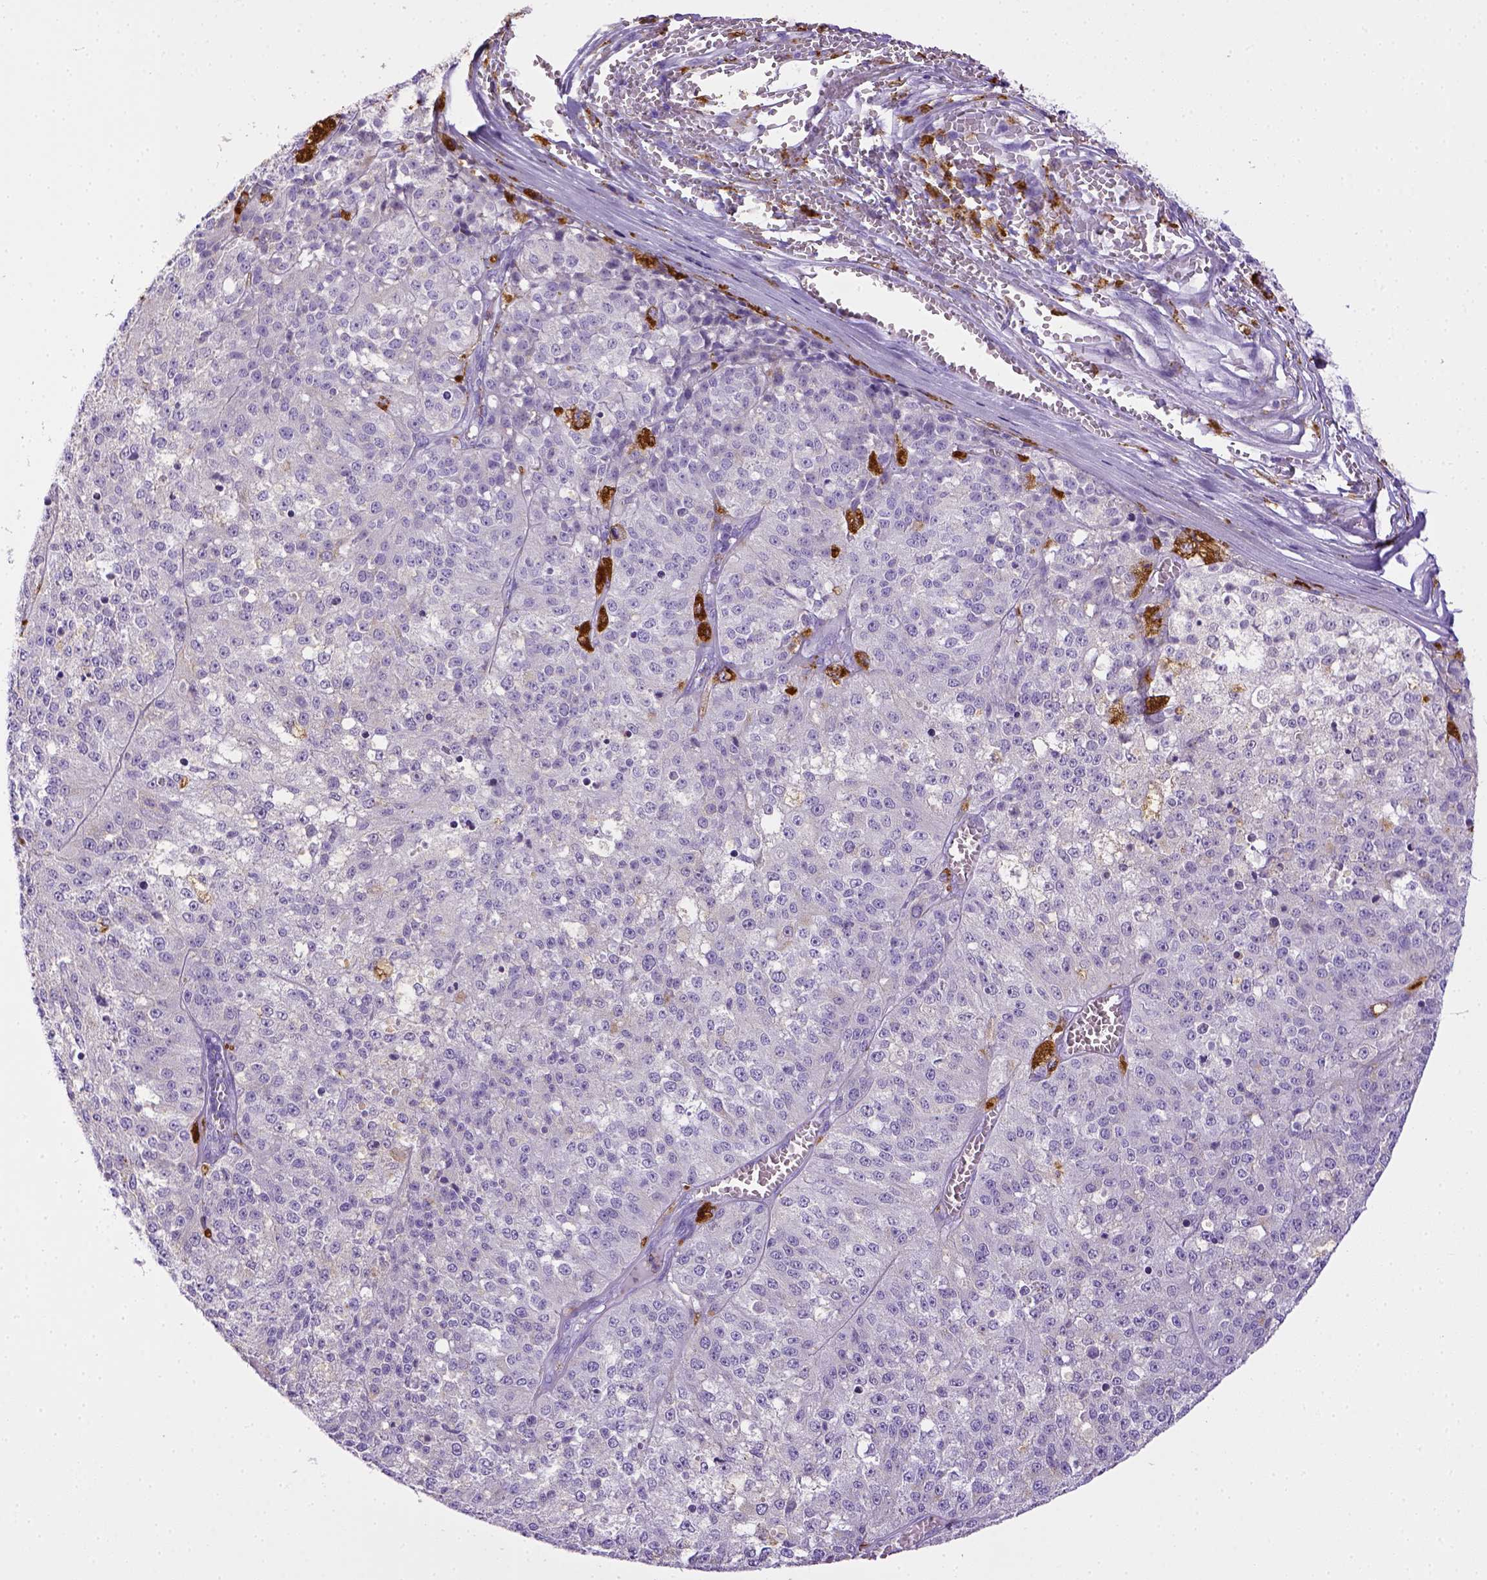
{"staining": {"intensity": "negative", "quantity": "none", "location": "none"}, "tissue": "melanoma", "cell_type": "Tumor cells", "image_type": "cancer", "snomed": [{"axis": "morphology", "description": "Malignant melanoma, Metastatic site"}, {"axis": "topography", "description": "Lymph node"}], "caption": "Melanoma stained for a protein using IHC reveals no staining tumor cells.", "gene": "CD68", "patient": {"sex": "female", "age": 64}}